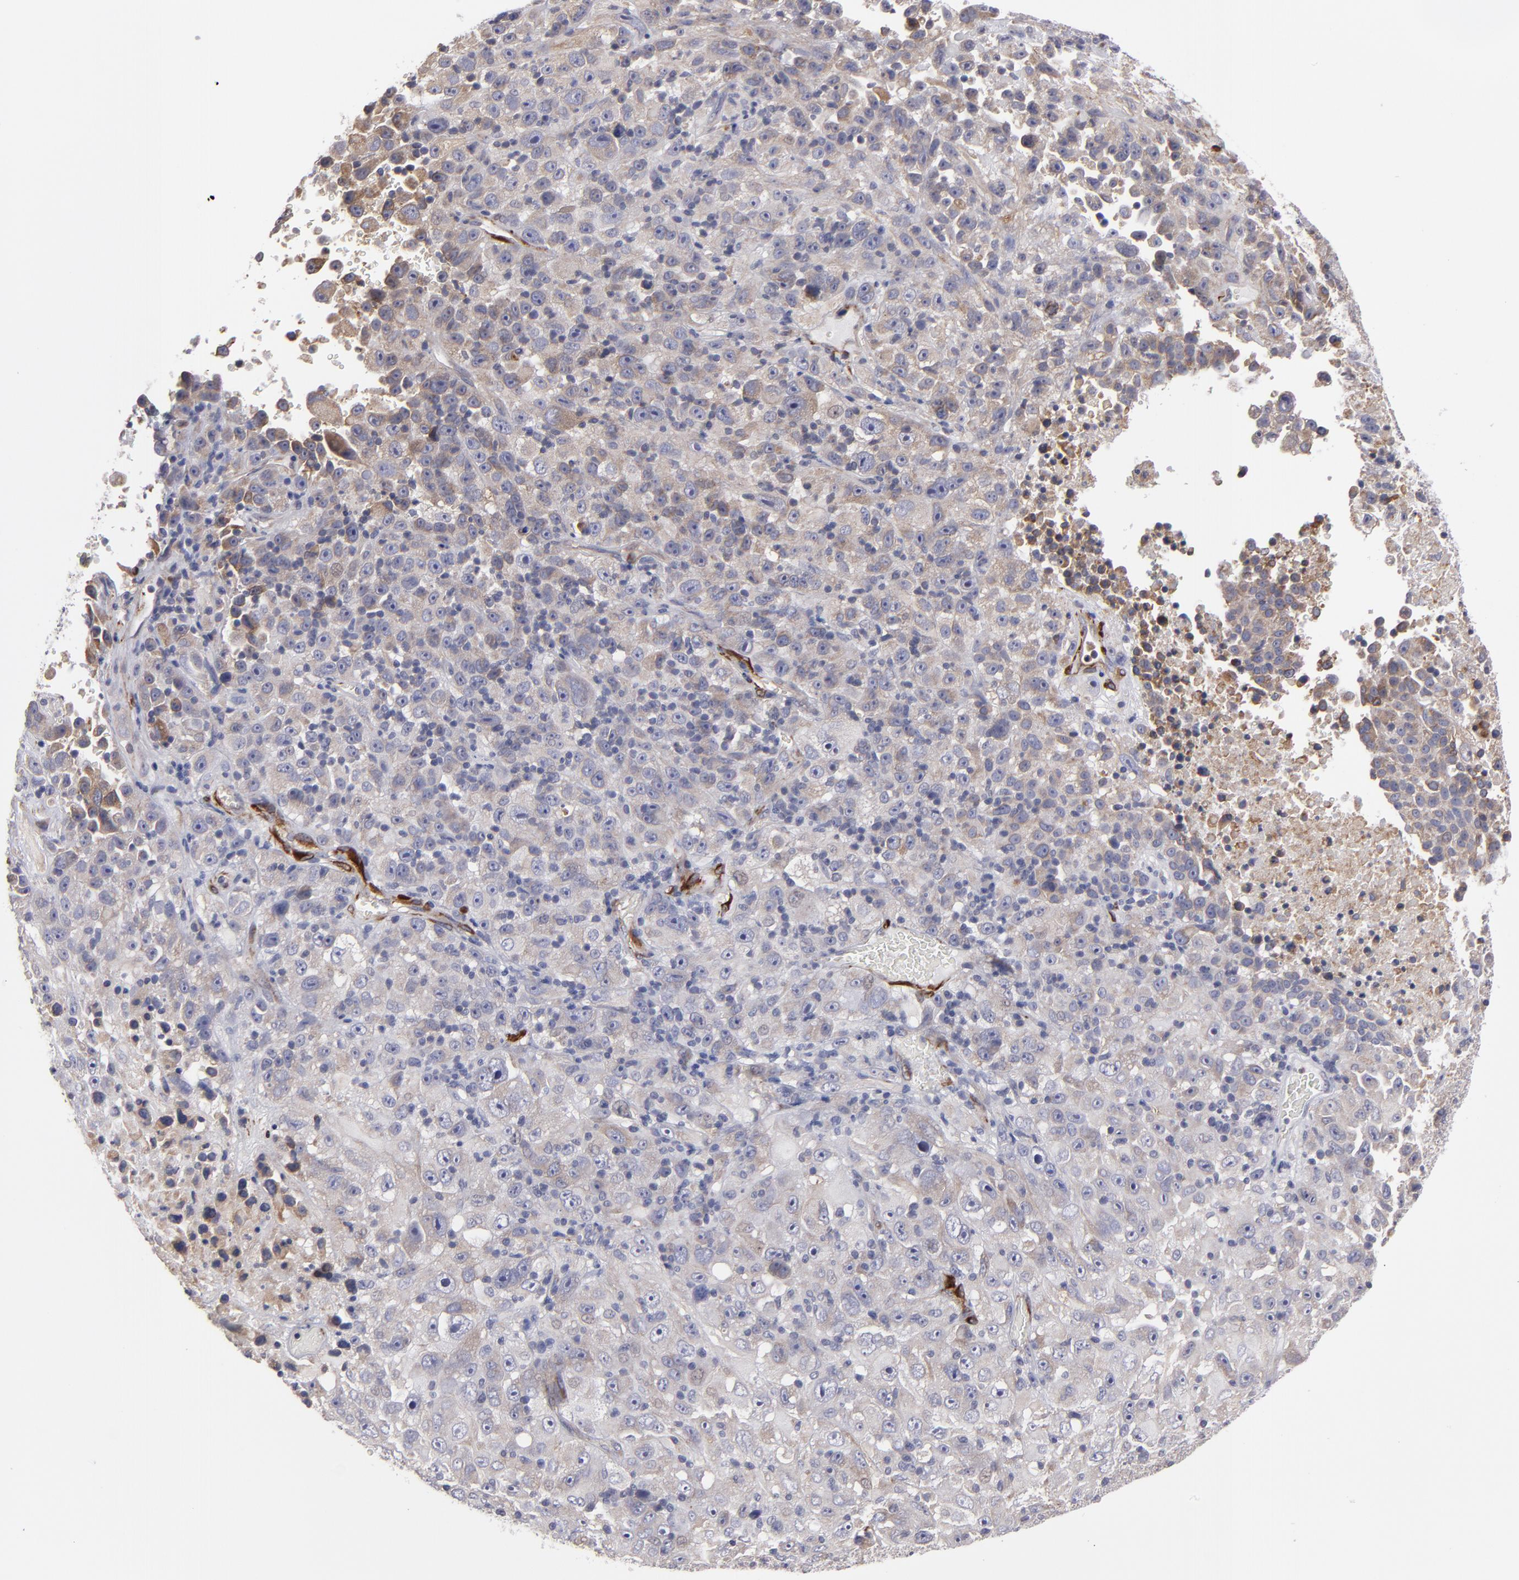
{"staining": {"intensity": "weak", "quantity": ">75%", "location": "cytoplasmic/membranous"}, "tissue": "melanoma", "cell_type": "Tumor cells", "image_type": "cancer", "snomed": [{"axis": "morphology", "description": "Malignant melanoma, Metastatic site"}, {"axis": "topography", "description": "Cerebral cortex"}], "caption": "Malignant melanoma (metastatic site) stained for a protein (brown) exhibits weak cytoplasmic/membranous positive staining in approximately >75% of tumor cells.", "gene": "SLMAP", "patient": {"sex": "female", "age": 52}}